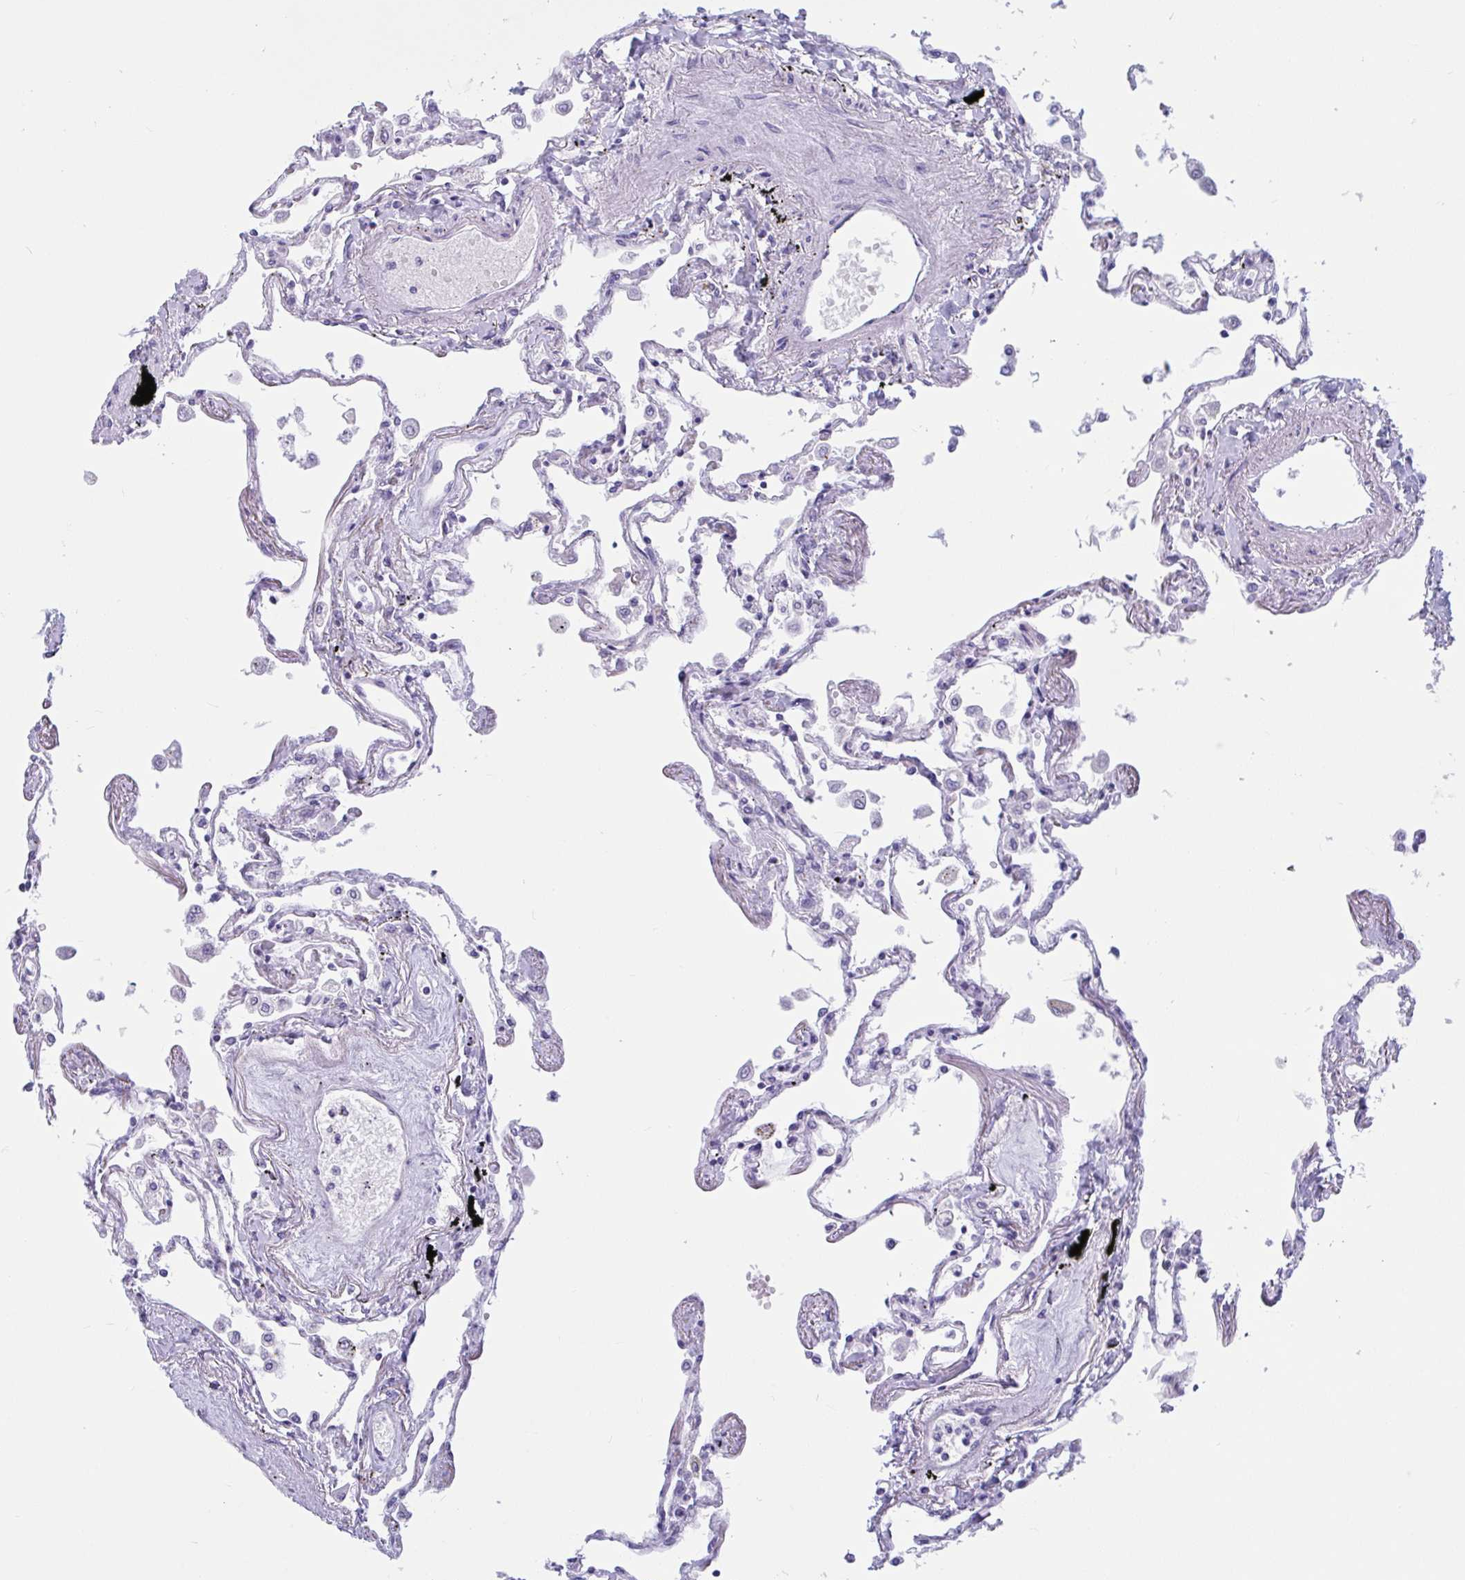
{"staining": {"intensity": "moderate", "quantity": "<25%", "location": "cytoplasmic/membranous"}, "tissue": "lung", "cell_type": "Alveolar cells", "image_type": "normal", "snomed": [{"axis": "morphology", "description": "Normal tissue, NOS"}, {"axis": "morphology", "description": "Adenocarcinoma, NOS"}, {"axis": "topography", "description": "Cartilage tissue"}, {"axis": "topography", "description": "Lung"}], "caption": "The micrograph exhibits staining of benign lung, revealing moderate cytoplasmic/membranous protein positivity (brown color) within alveolar cells.", "gene": "TANK", "patient": {"sex": "female", "age": 67}}